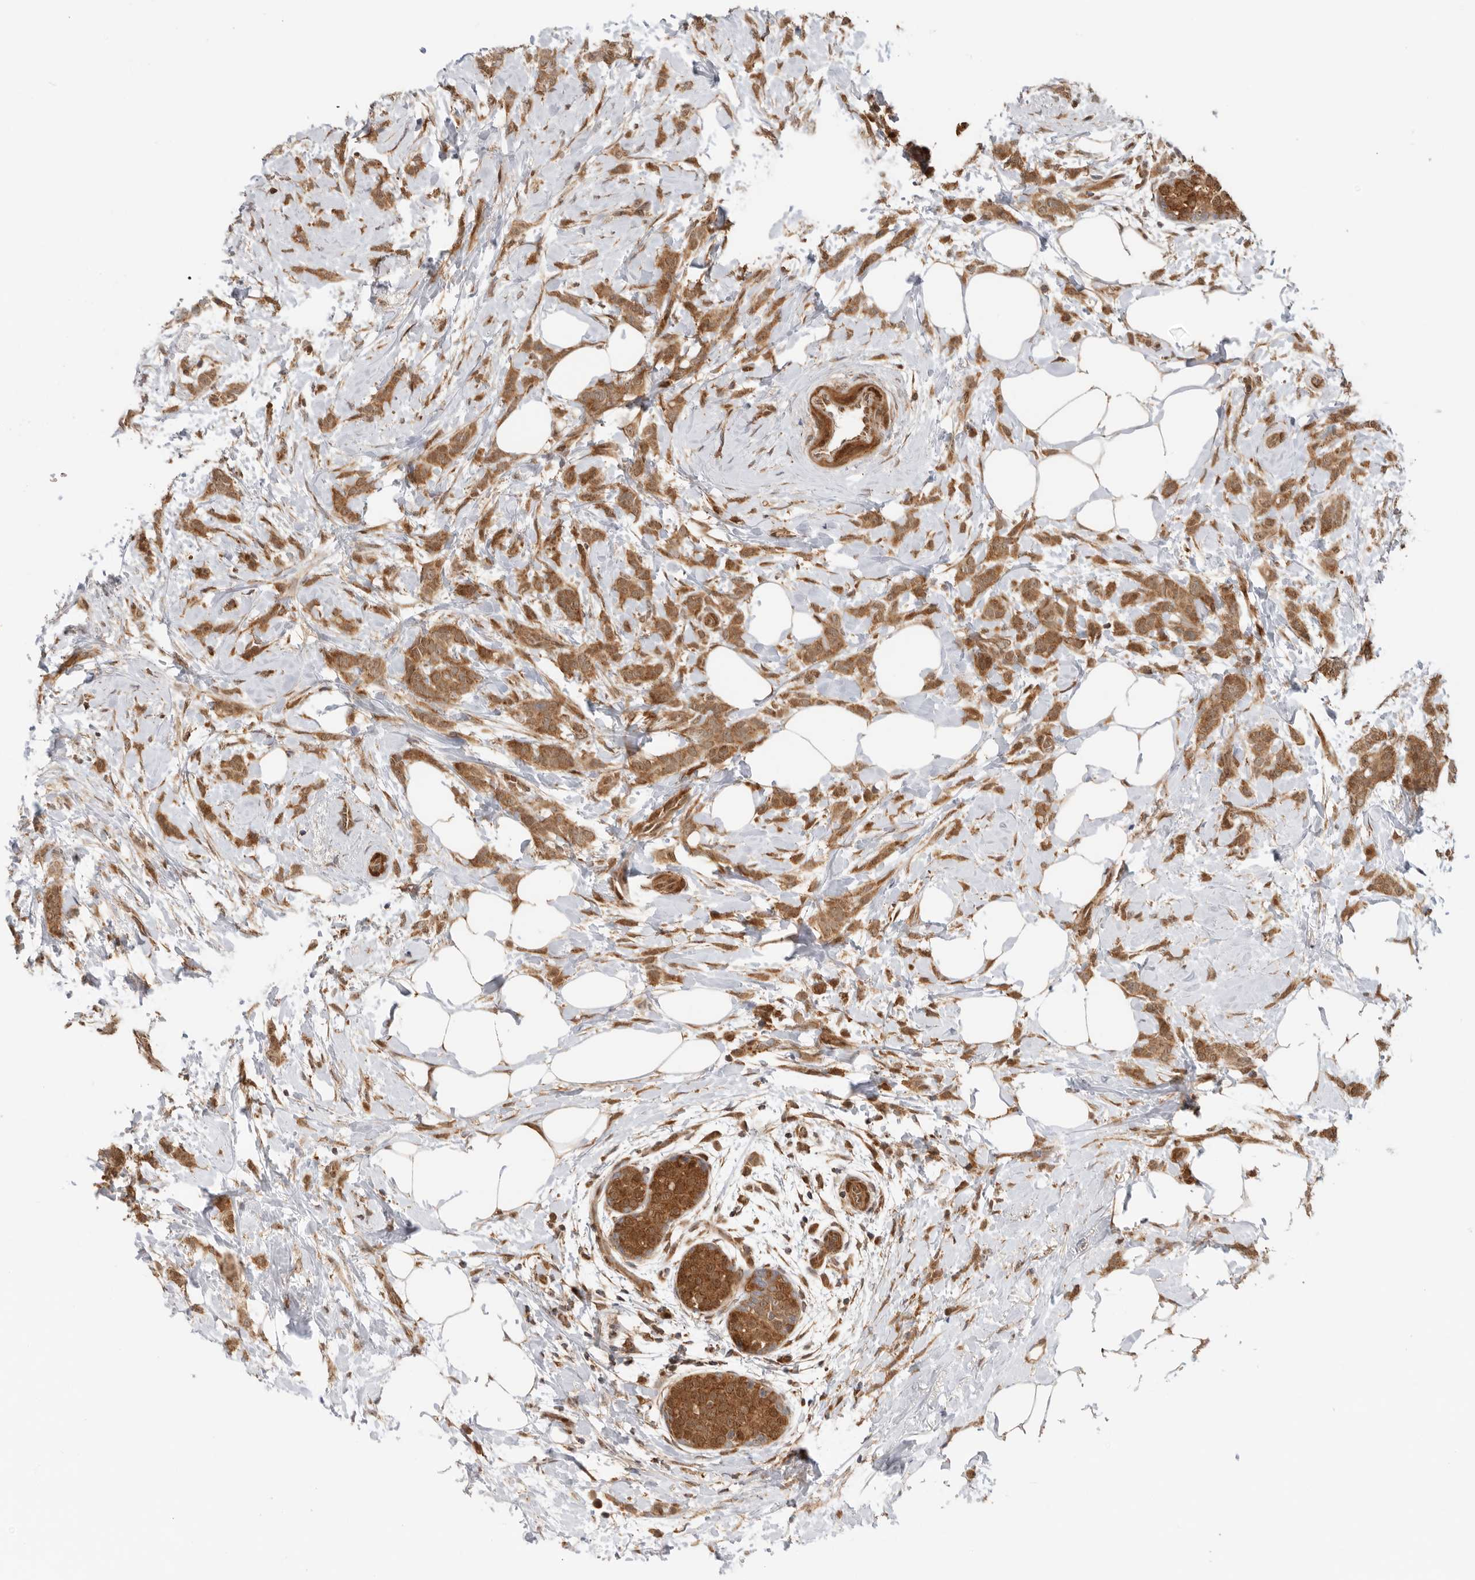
{"staining": {"intensity": "moderate", "quantity": ">75%", "location": "cytoplasmic/membranous"}, "tissue": "breast cancer", "cell_type": "Tumor cells", "image_type": "cancer", "snomed": [{"axis": "morphology", "description": "Lobular carcinoma, in situ"}, {"axis": "morphology", "description": "Lobular carcinoma"}, {"axis": "topography", "description": "Breast"}], "caption": "A brown stain labels moderate cytoplasmic/membranous staining of a protein in breast cancer tumor cells.", "gene": "DCAF8", "patient": {"sex": "female", "age": 41}}